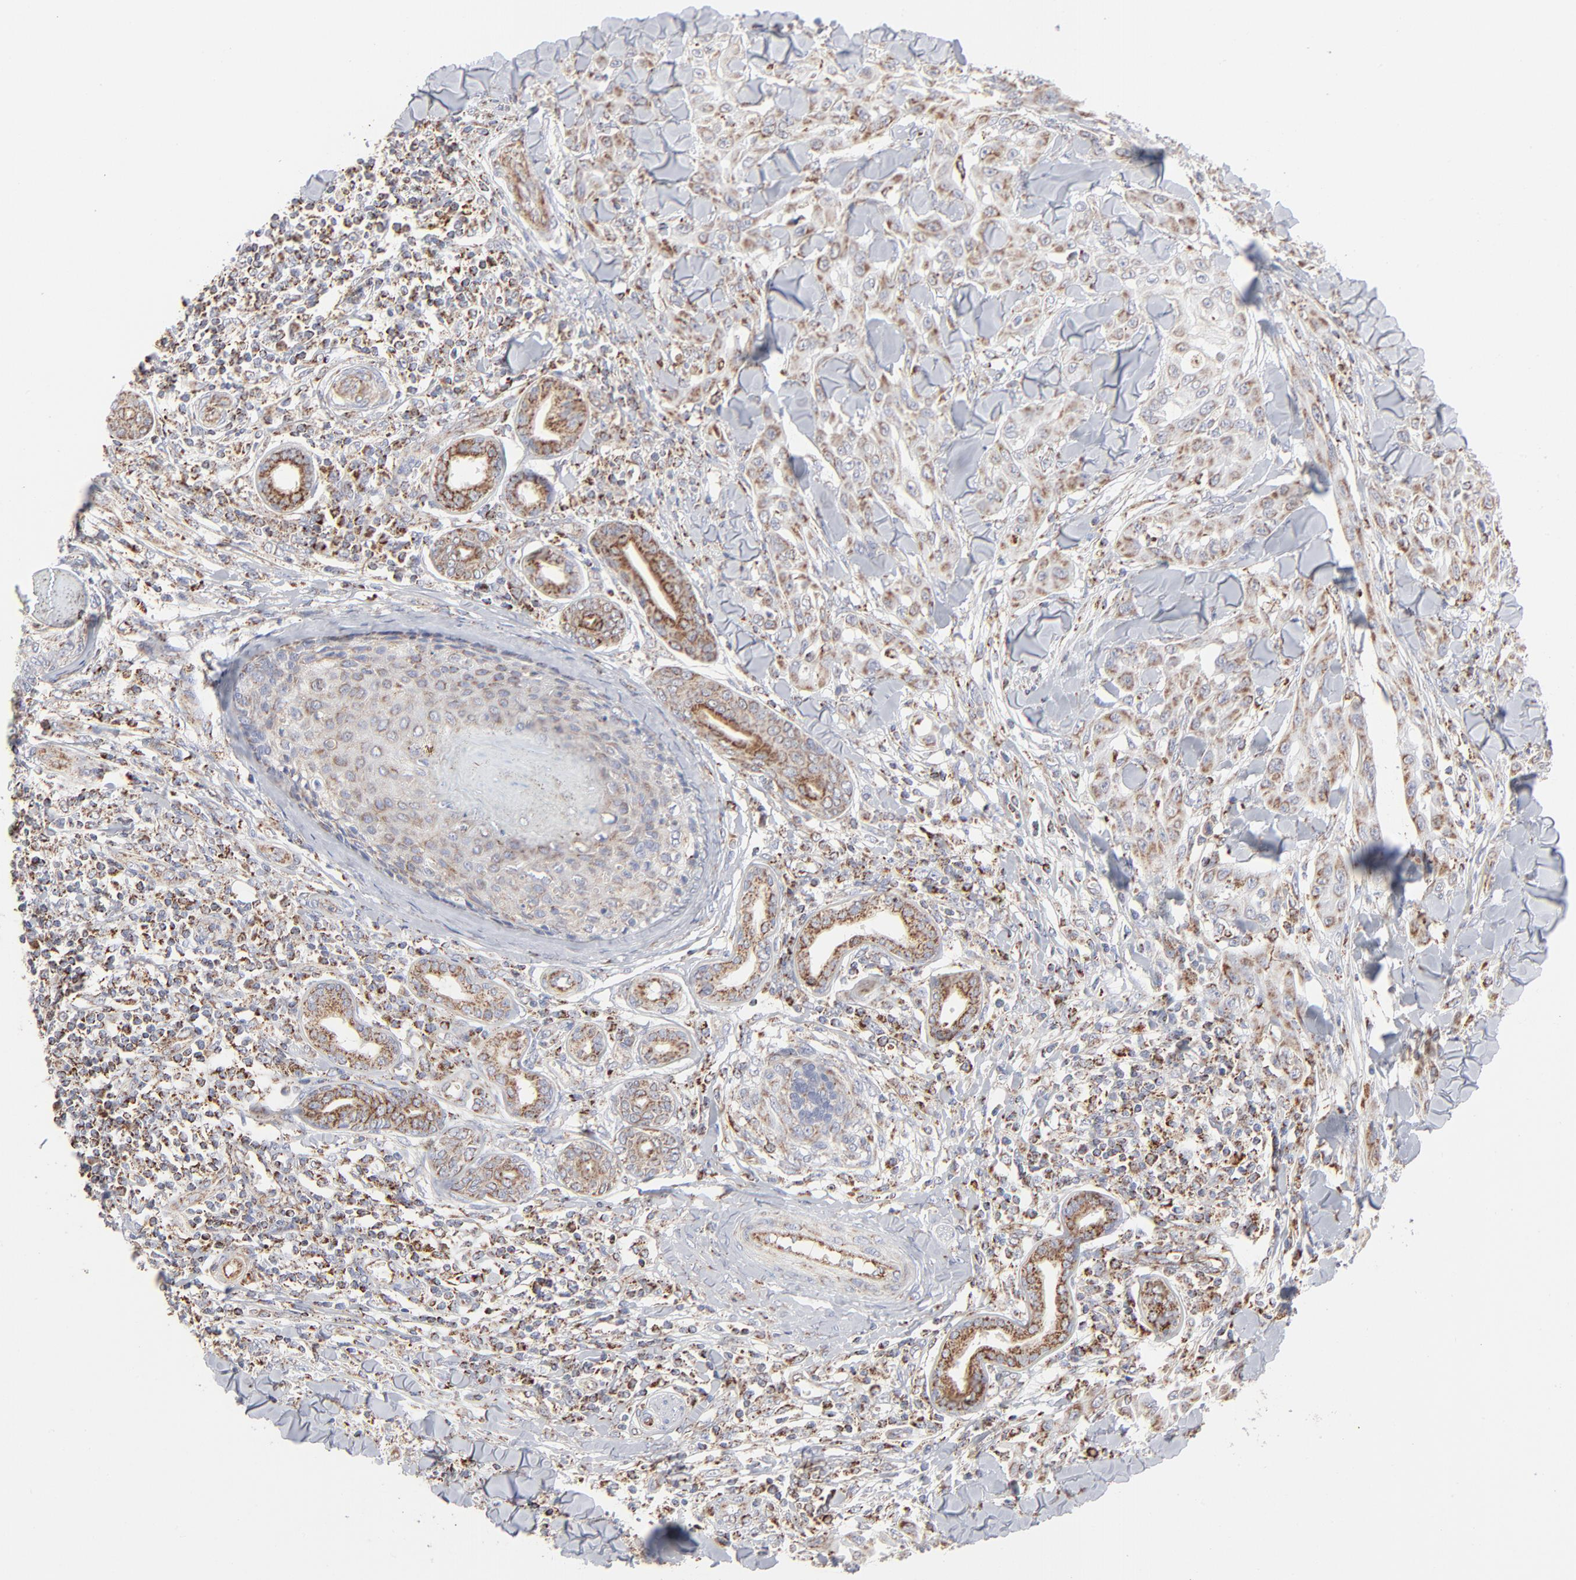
{"staining": {"intensity": "moderate", "quantity": ">75%", "location": "cytoplasmic/membranous"}, "tissue": "skin cancer", "cell_type": "Tumor cells", "image_type": "cancer", "snomed": [{"axis": "morphology", "description": "Squamous cell carcinoma, NOS"}, {"axis": "topography", "description": "Skin"}], "caption": "A micrograph of skin cancer (squamous cell carcinoma) stained for a protein shows moderate cytoplasmic/membranous brown staining in tumor cells. (DAB (3,3'-diaminobenzidine) IHC, brown staining for protein, blue staining for nuclei).", "gene": "ASB3", "patient": {"sex": "male", "age": 24}}